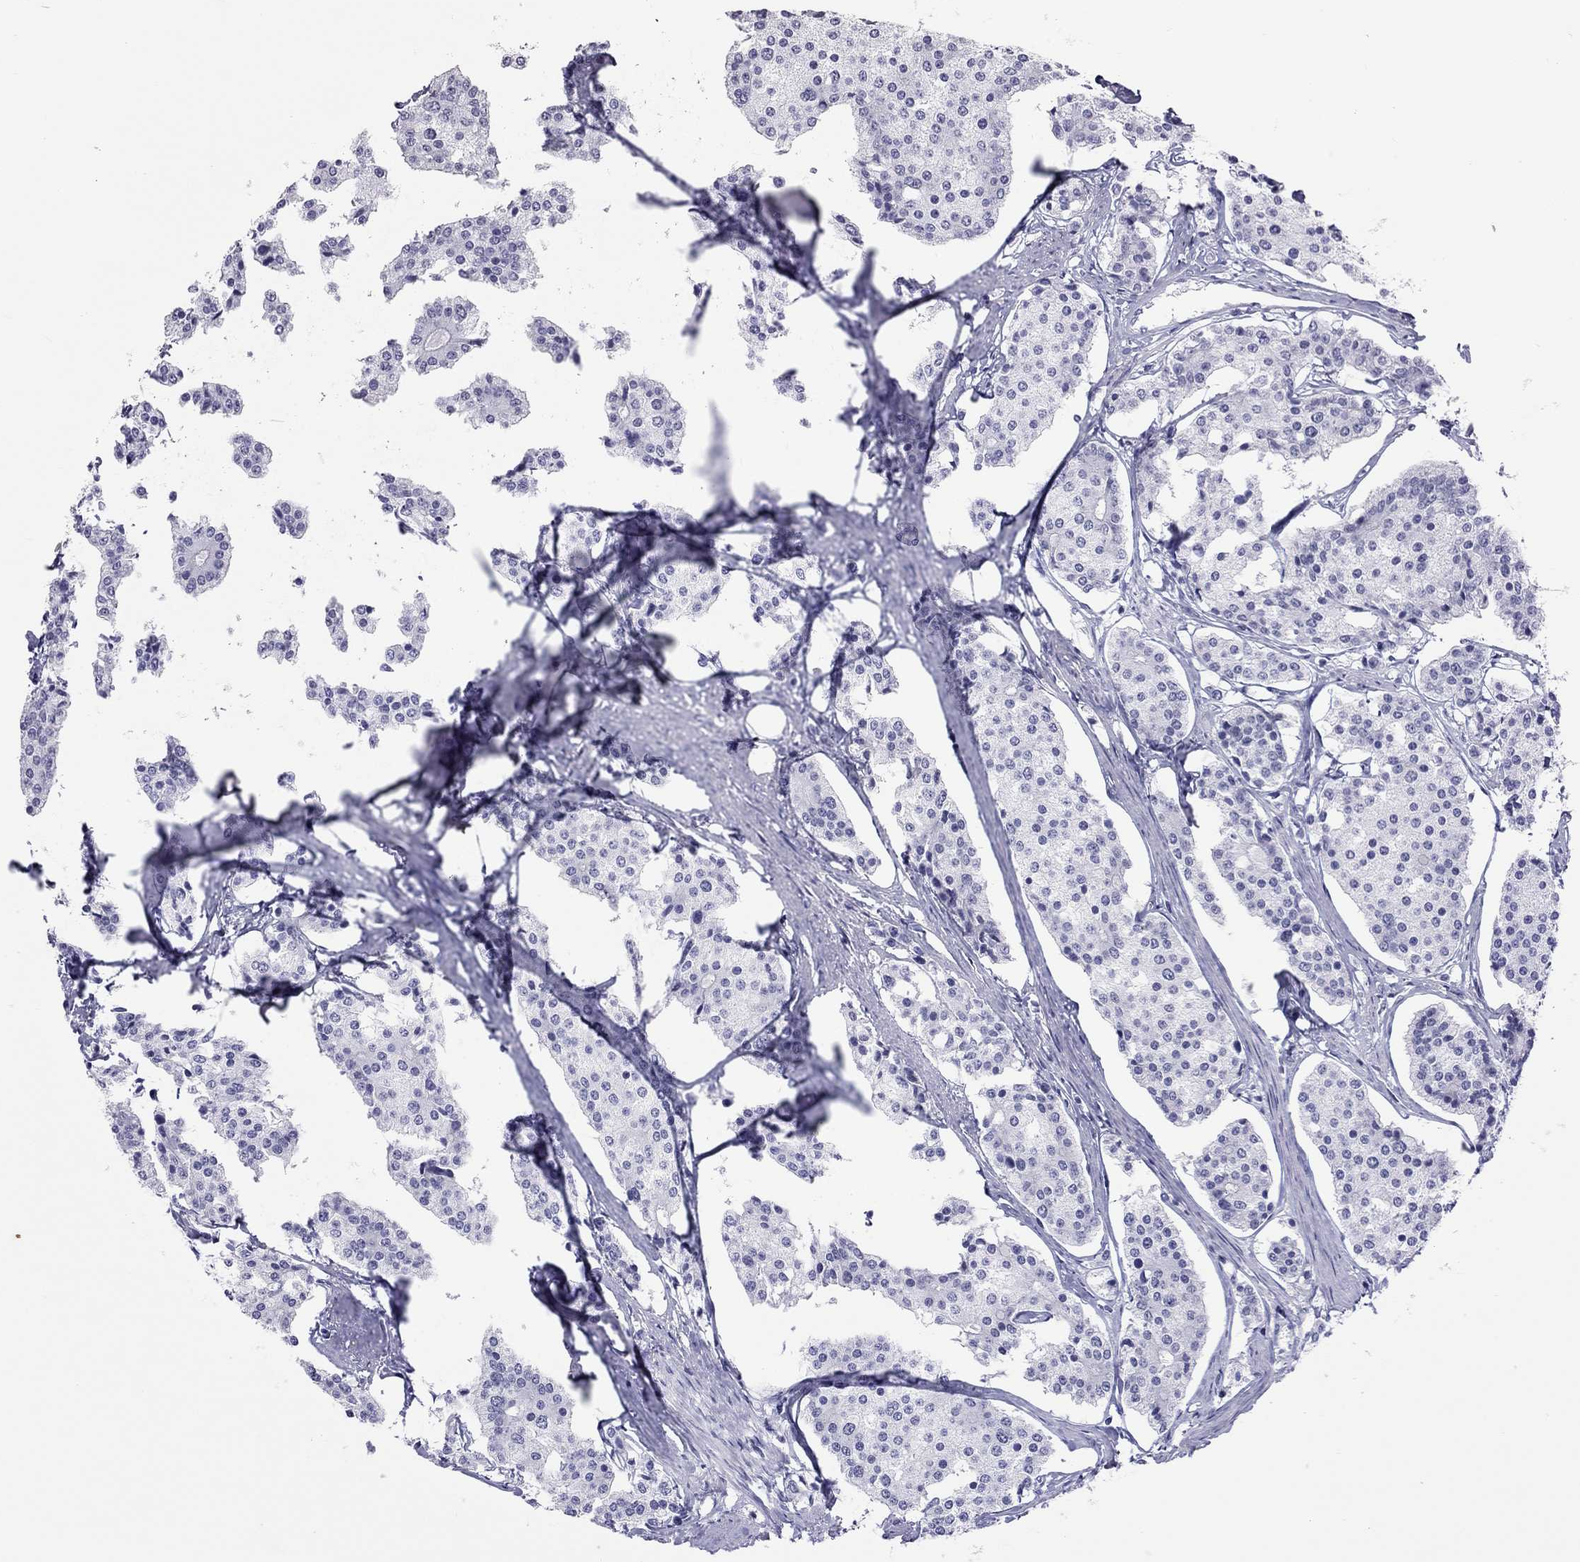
{"staining": {"intensity": "negative", "quantity": "none", "location": "none"}, "tissue": "carcinoid", "cell_type": "Tumor cells", "image_type": "cancer", "snomed": [{"axis": "morphology", "description": "Carcinoid, malignant, NOS"}, {"axis": "topography", "description": "Small intestine"}], "caption": "Protein analysis of malignant carcinoid exhibits no significant staining in tumor cells.", "gene": "JHY", "patient": {"sex": "female", "age": 65}}